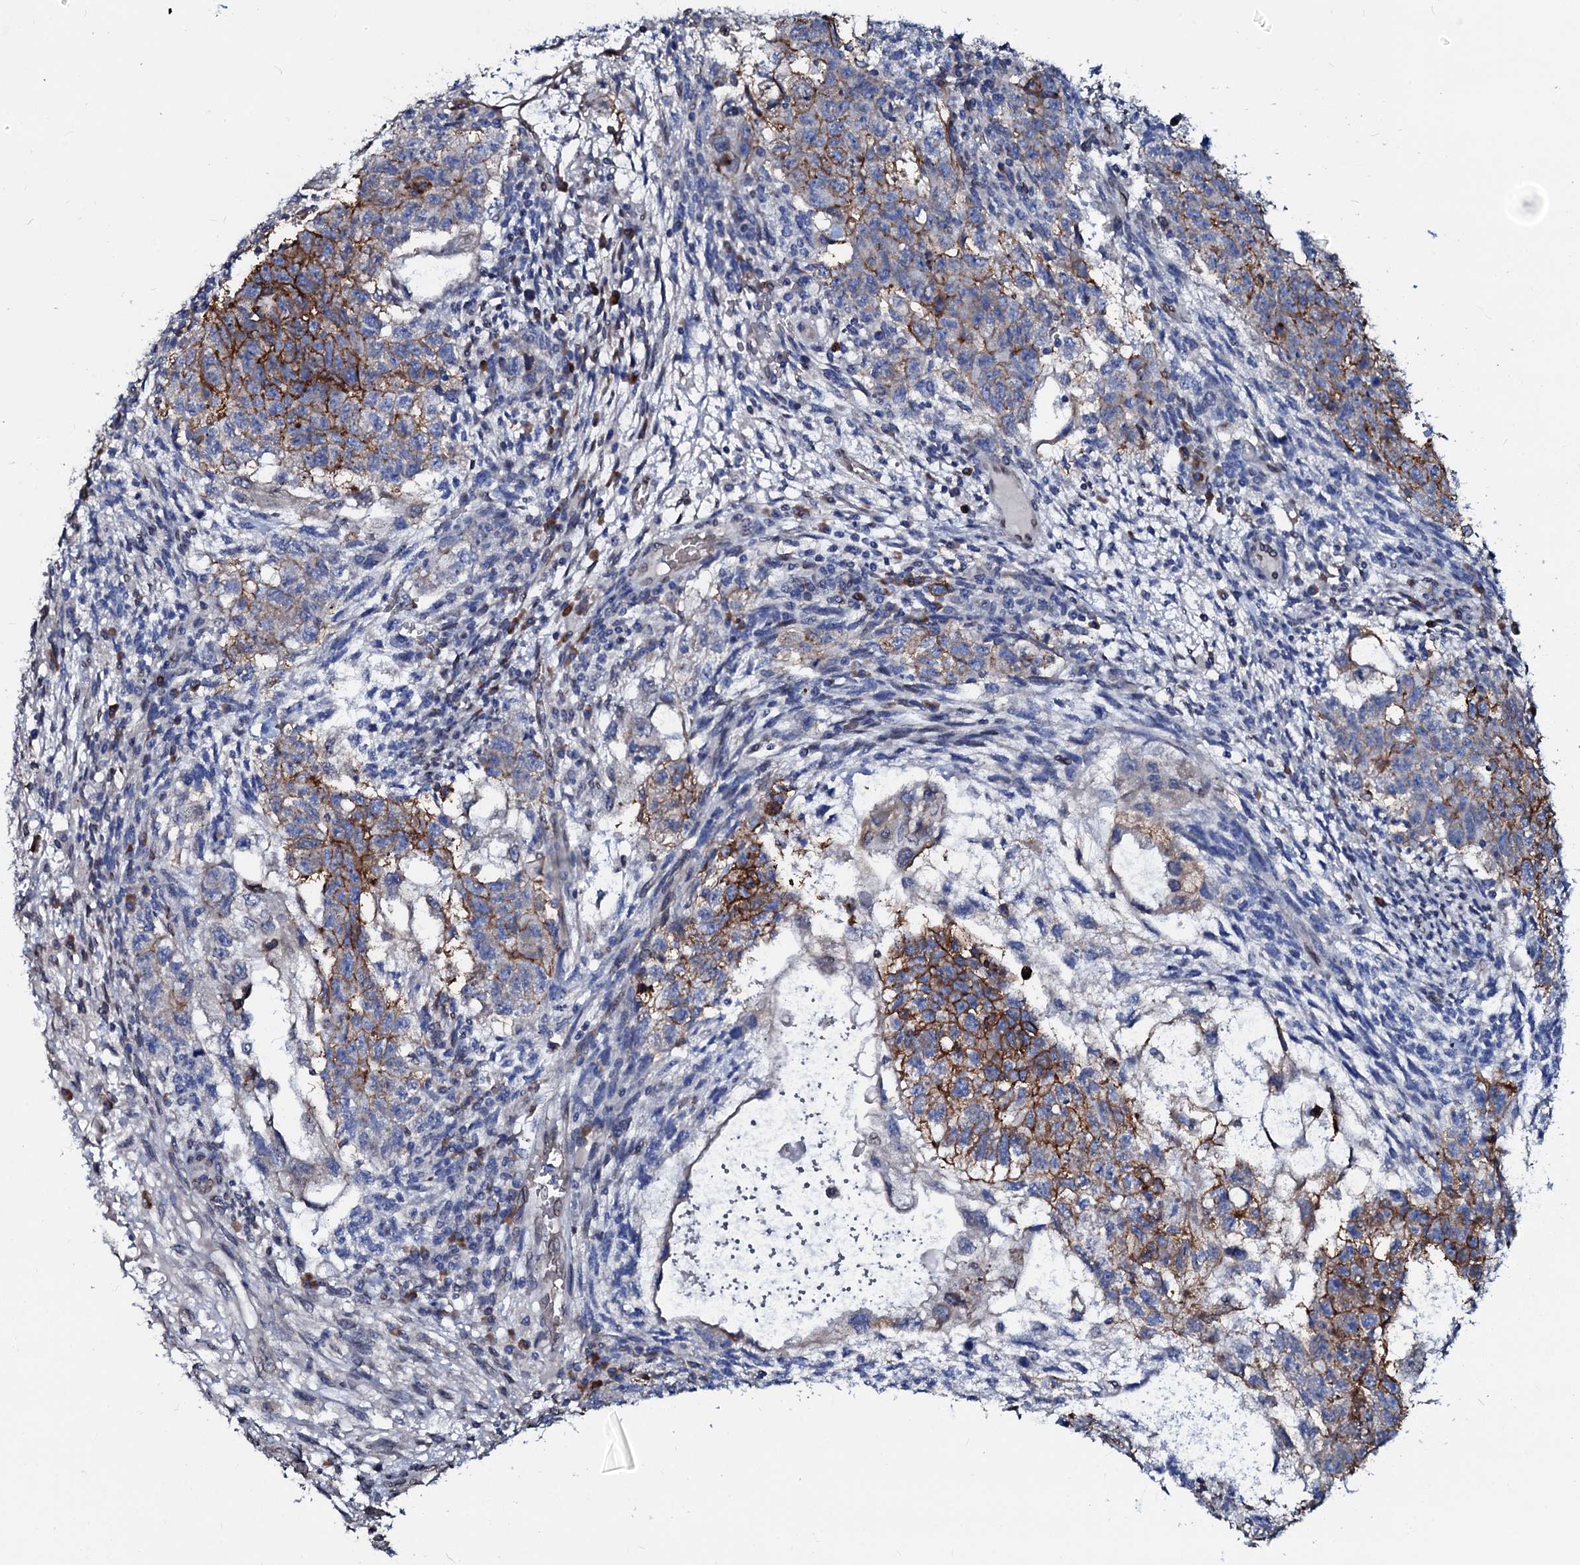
{"staining": {"intensity": "moderate", "quantity": "25%-75%", "location": "cytoplasmic/membranous"}, "tissue": "testis cancer", "cell_type": "Tumor cells", "image_type": "cancer", "snomed": [{"axis": "morphology", "description": "Normal tissue, NOS"}, {"axis": "morphology", "description": "Carcinoma, Embryonal, NOS"}, {"axis": "topography", "description": "Testis"}], "caption": "High-power microscopy captured an IHC micrograph of testis embryonal carcinoma, revealing moderate cytoplasmic/membranous staining in about 25%-75% of tumor cells.", "gene": "NRP2", "patient": {"sex": "male", "age": 36}}